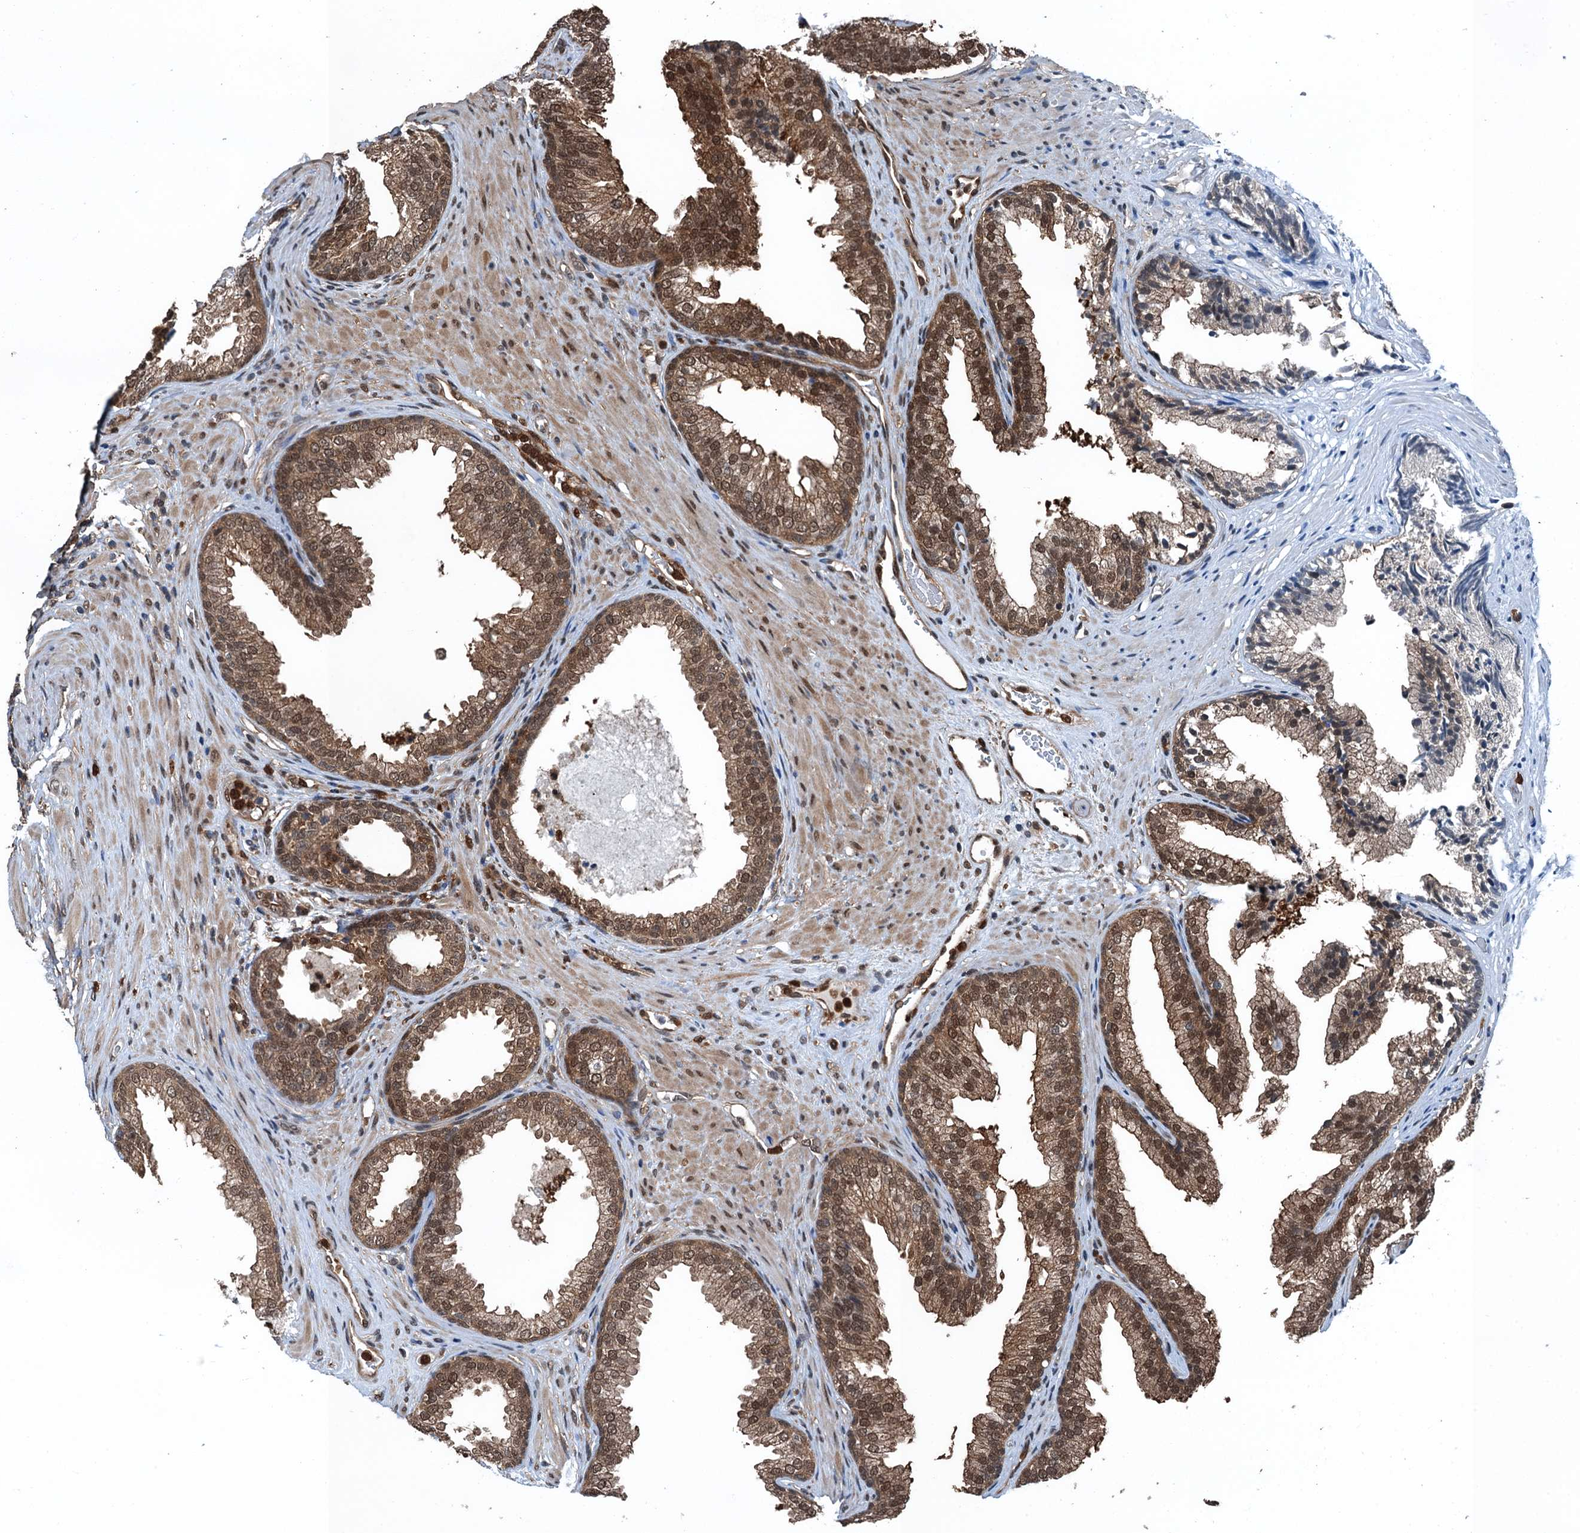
{"staining": {"intensity": "moderate", "quantity": ">75%", "location": "cytoplasmic/membranous,nuclear"}, "tissue": "prostate", "cell_type": "Glandular cells", "image_type": "normal", "snomed": [{"axis": "morphology", "description": "Normal tissue, NOS"}, {"axis": "topography", "description": "Prostate"}], "caption": "Protein expression by IHC shows moderate cytoplasmic/membranous,nuclear staining in approximately >75% of glandular cells in unremarkable prostate. The protein of interest is shown in brown color, while the nuclei are stained blue.", "gene": "RNH1", "patient": {"sex": "male", "age": 76}}